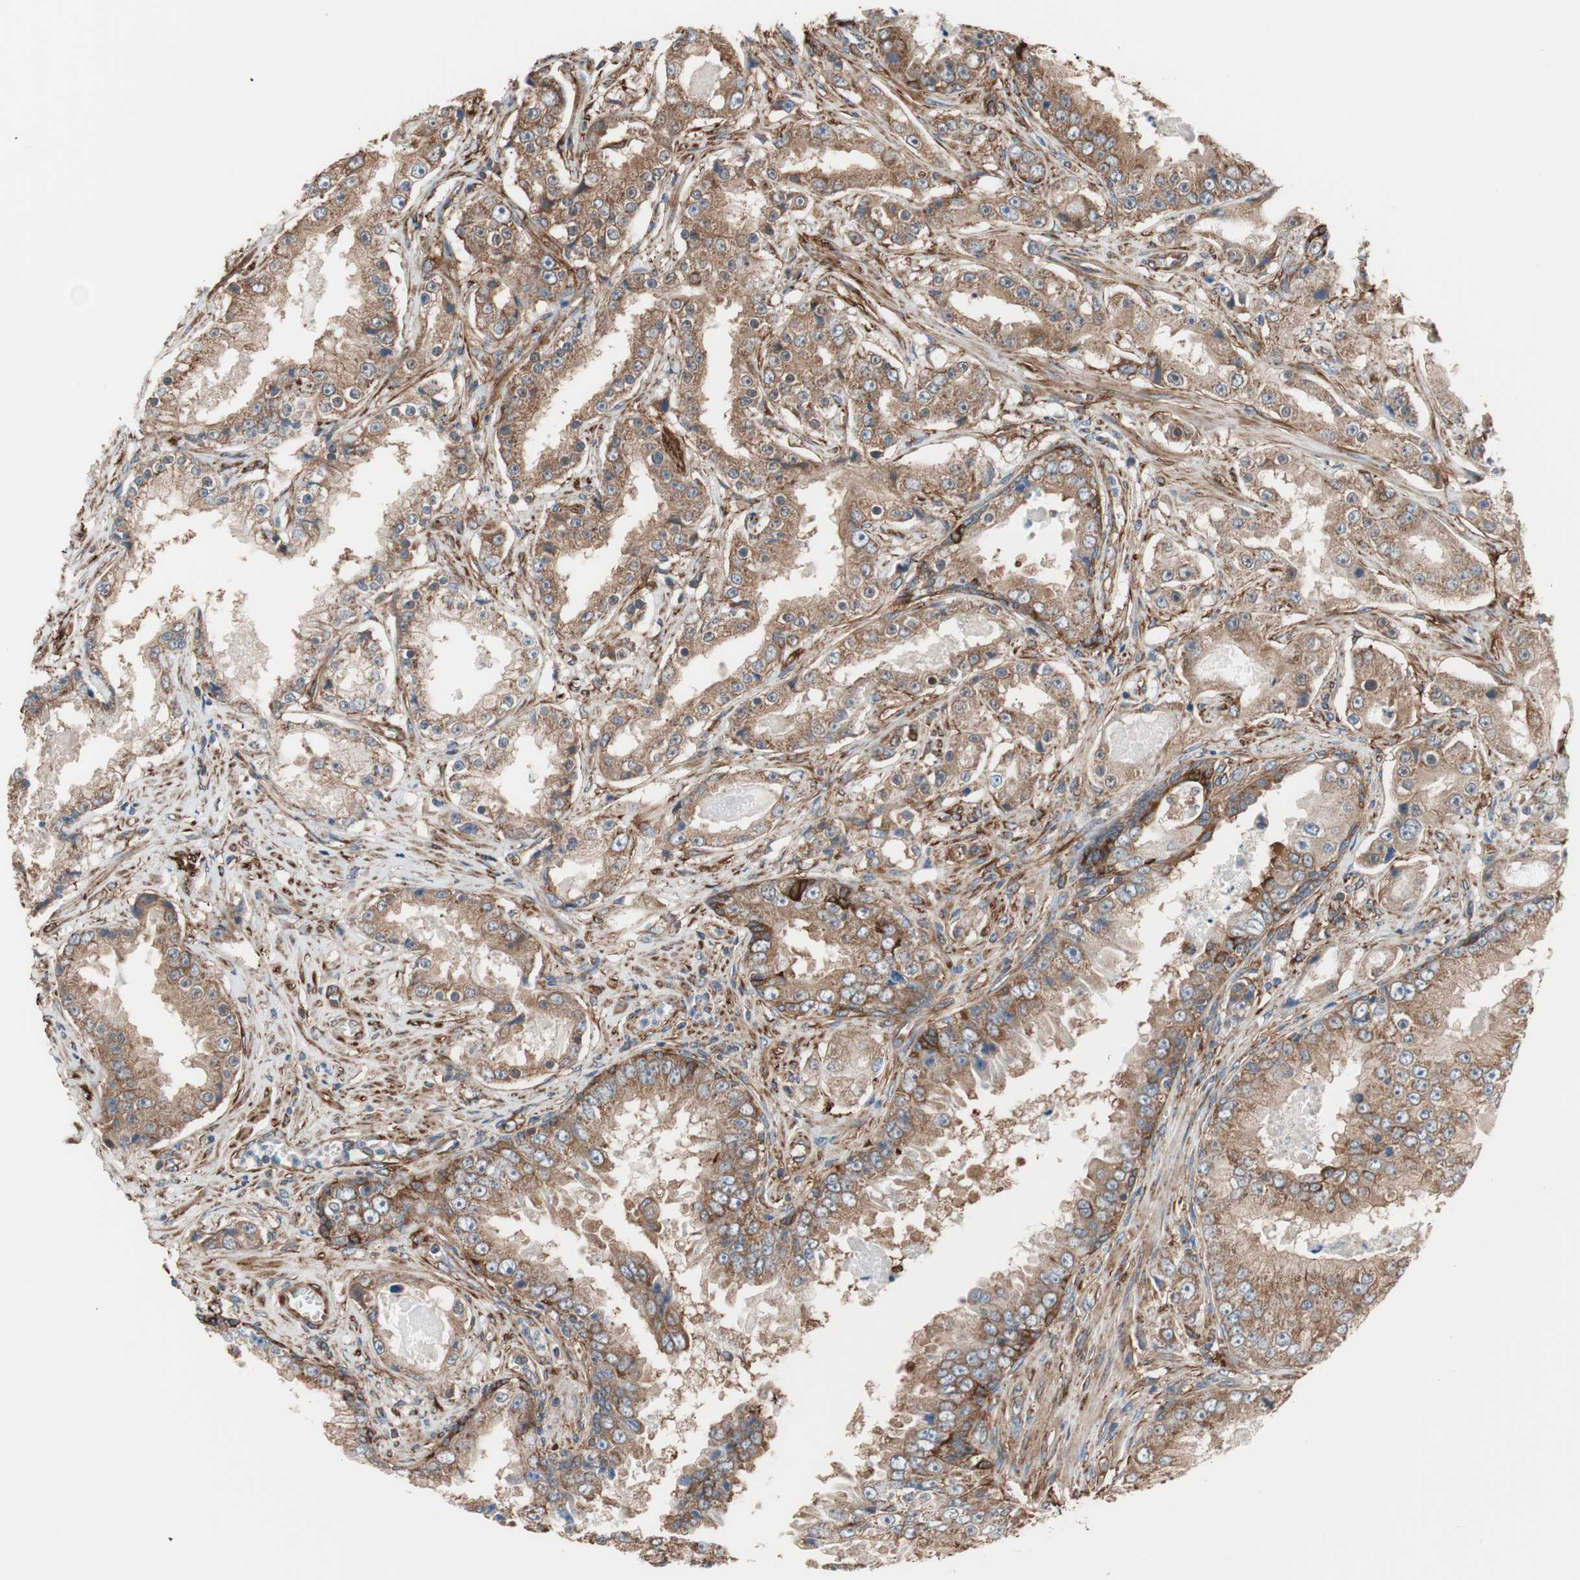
{"staining": {"intensity": "moderate", "quantity": ">75%", "location": "cytoplasmic/membranous"}, "tissue": "prostate cancer", "cell_type": "Tumor cells", "image_type": "cancer", "snomed": [{"axis": "morphology", "description": "Adenocarcinoma, High grade"}, {"axis": "topography", "description": "Prostate"}], "caption": "Immunohistochemistry histopathology image of human prostate cancer stained for a protein (brown), which displays medium levels of moderate cytoplasmic/membranous staining in about >75% of tumor cells.", "gene": "GPSM2", "patient": {"sex": "male", "age": 73}}